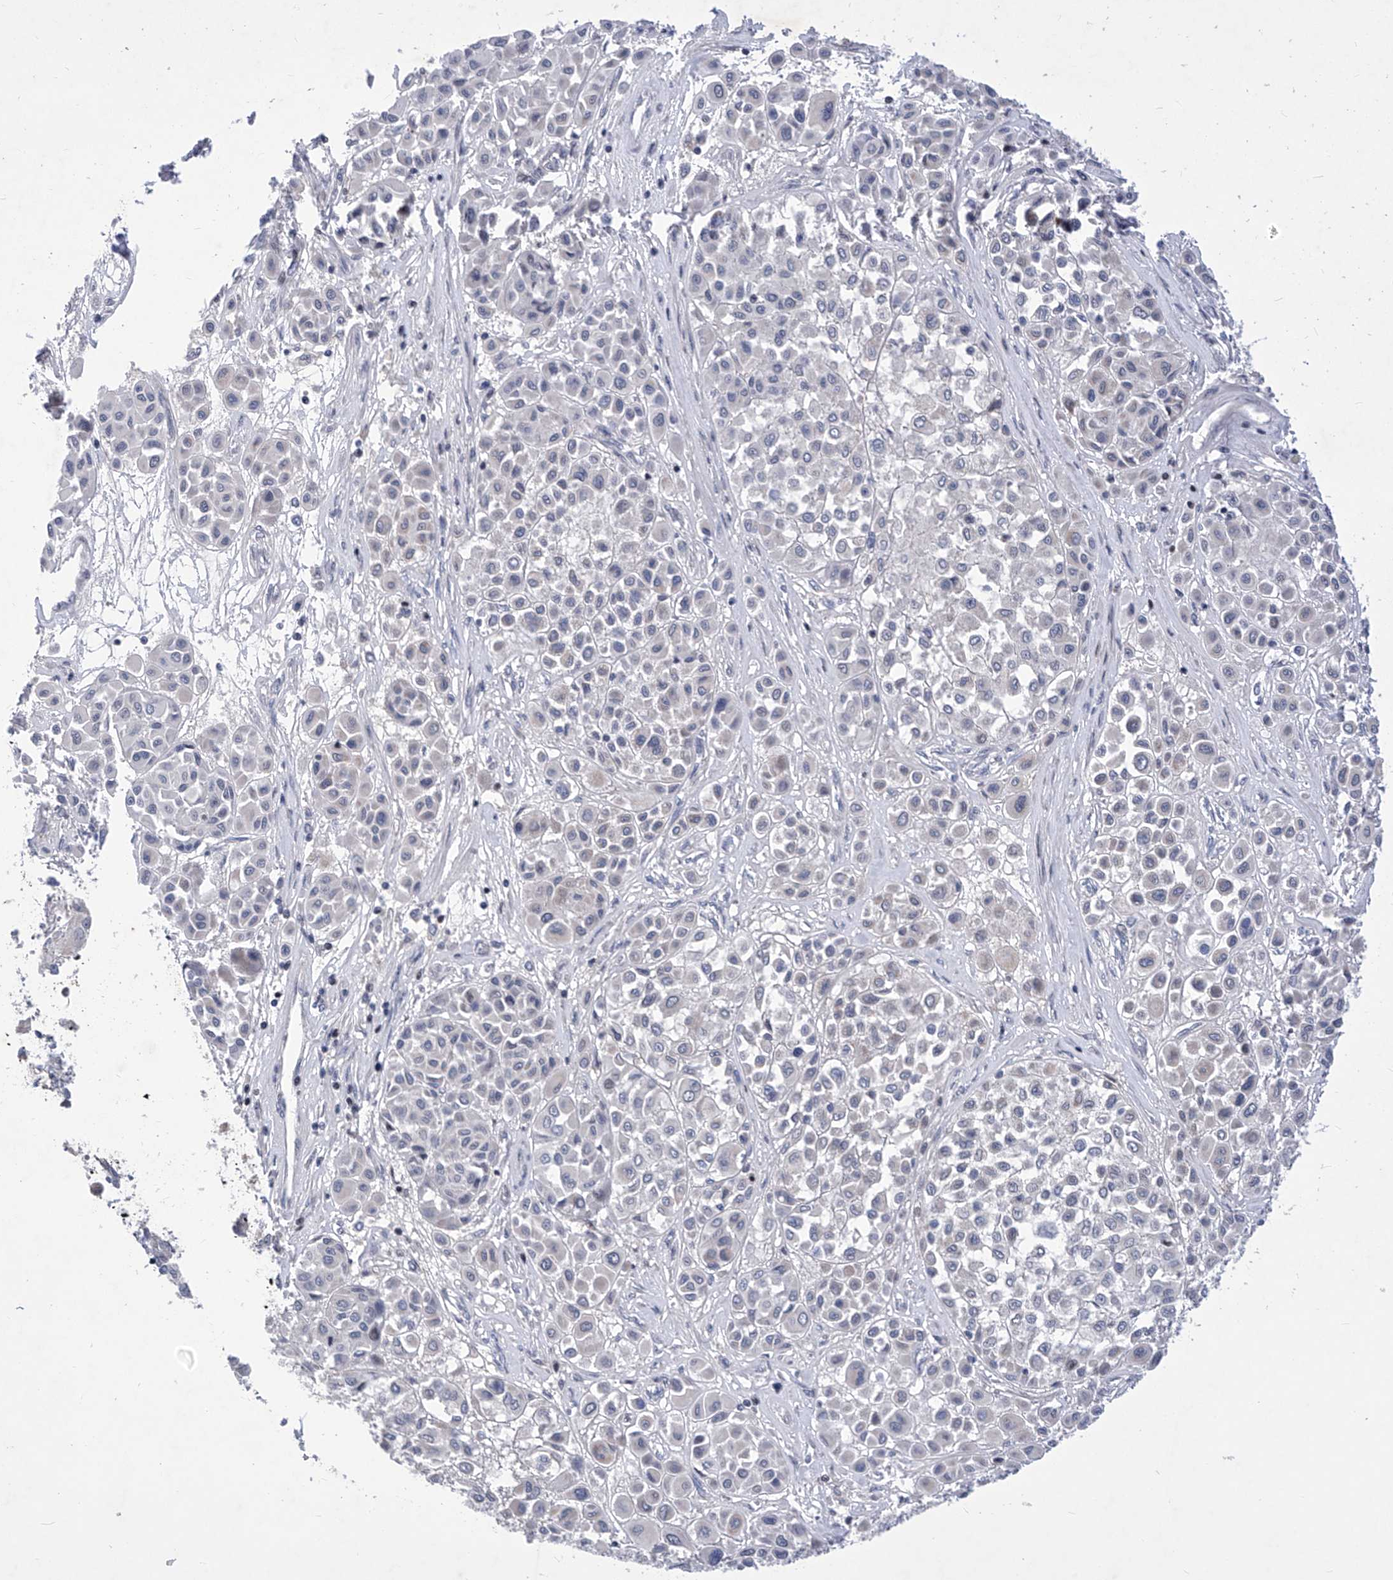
{"staining": {"intensity": "negative", "quantity": "none", "location": "none"}, "tissue": "melanoma", "cell_type": "Tumor cells", "image_type": "cancer", "snomed": [{"axis": "morphology", "description": "Malignant melanoma, Metastatic site"}, {"axis": "topography", "description": "Soft tissue"}], "caption": "Immunohistochemistry micrograph of neoplastic tissue: human melanoma stained with DAB (3,3'-diaminobenzidine) displays no significant protein positivity in tumor cells.", "gene": "NUFIP1", "patient": {"sex": "male", "age": 41}}